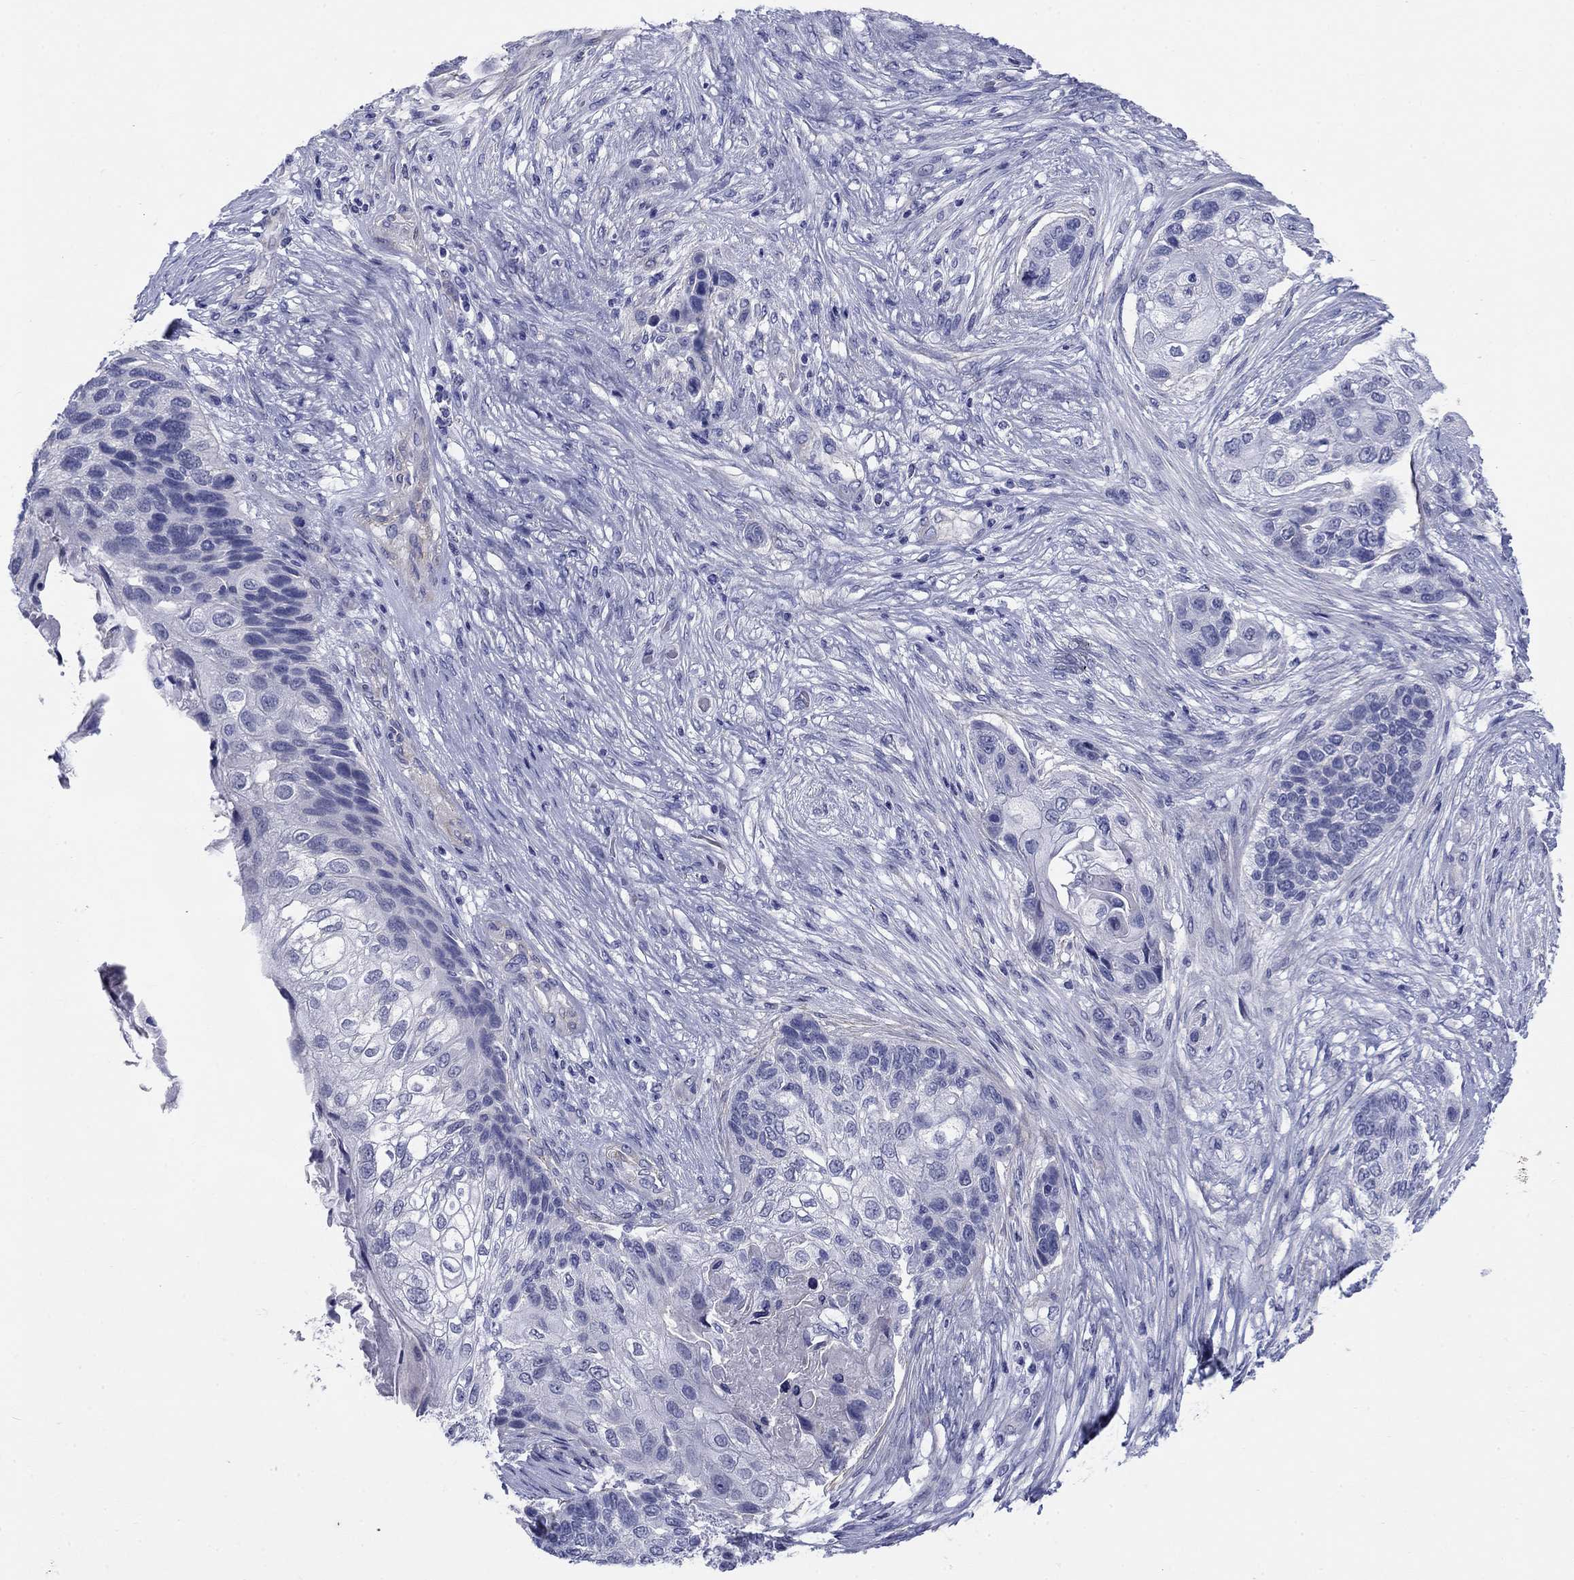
{"staining": {"intensity": "negative", "quantity": "none", "location": "none"}, "tissue": "lung cancer", "cell_type": "Tumor cells", "image_type": "cancer", "snomed": [{"axis": "morphology", "description": "Squamous cell carcinoma, NOS"}, {"axis": "topography", "description": "Lung"}], "caption": "This is an immunohistochemistry image of human lung cancer. There is no expression in tumor cells.", "gene": "PRKCG", "patient": {"sex": "male", "age": 69}}